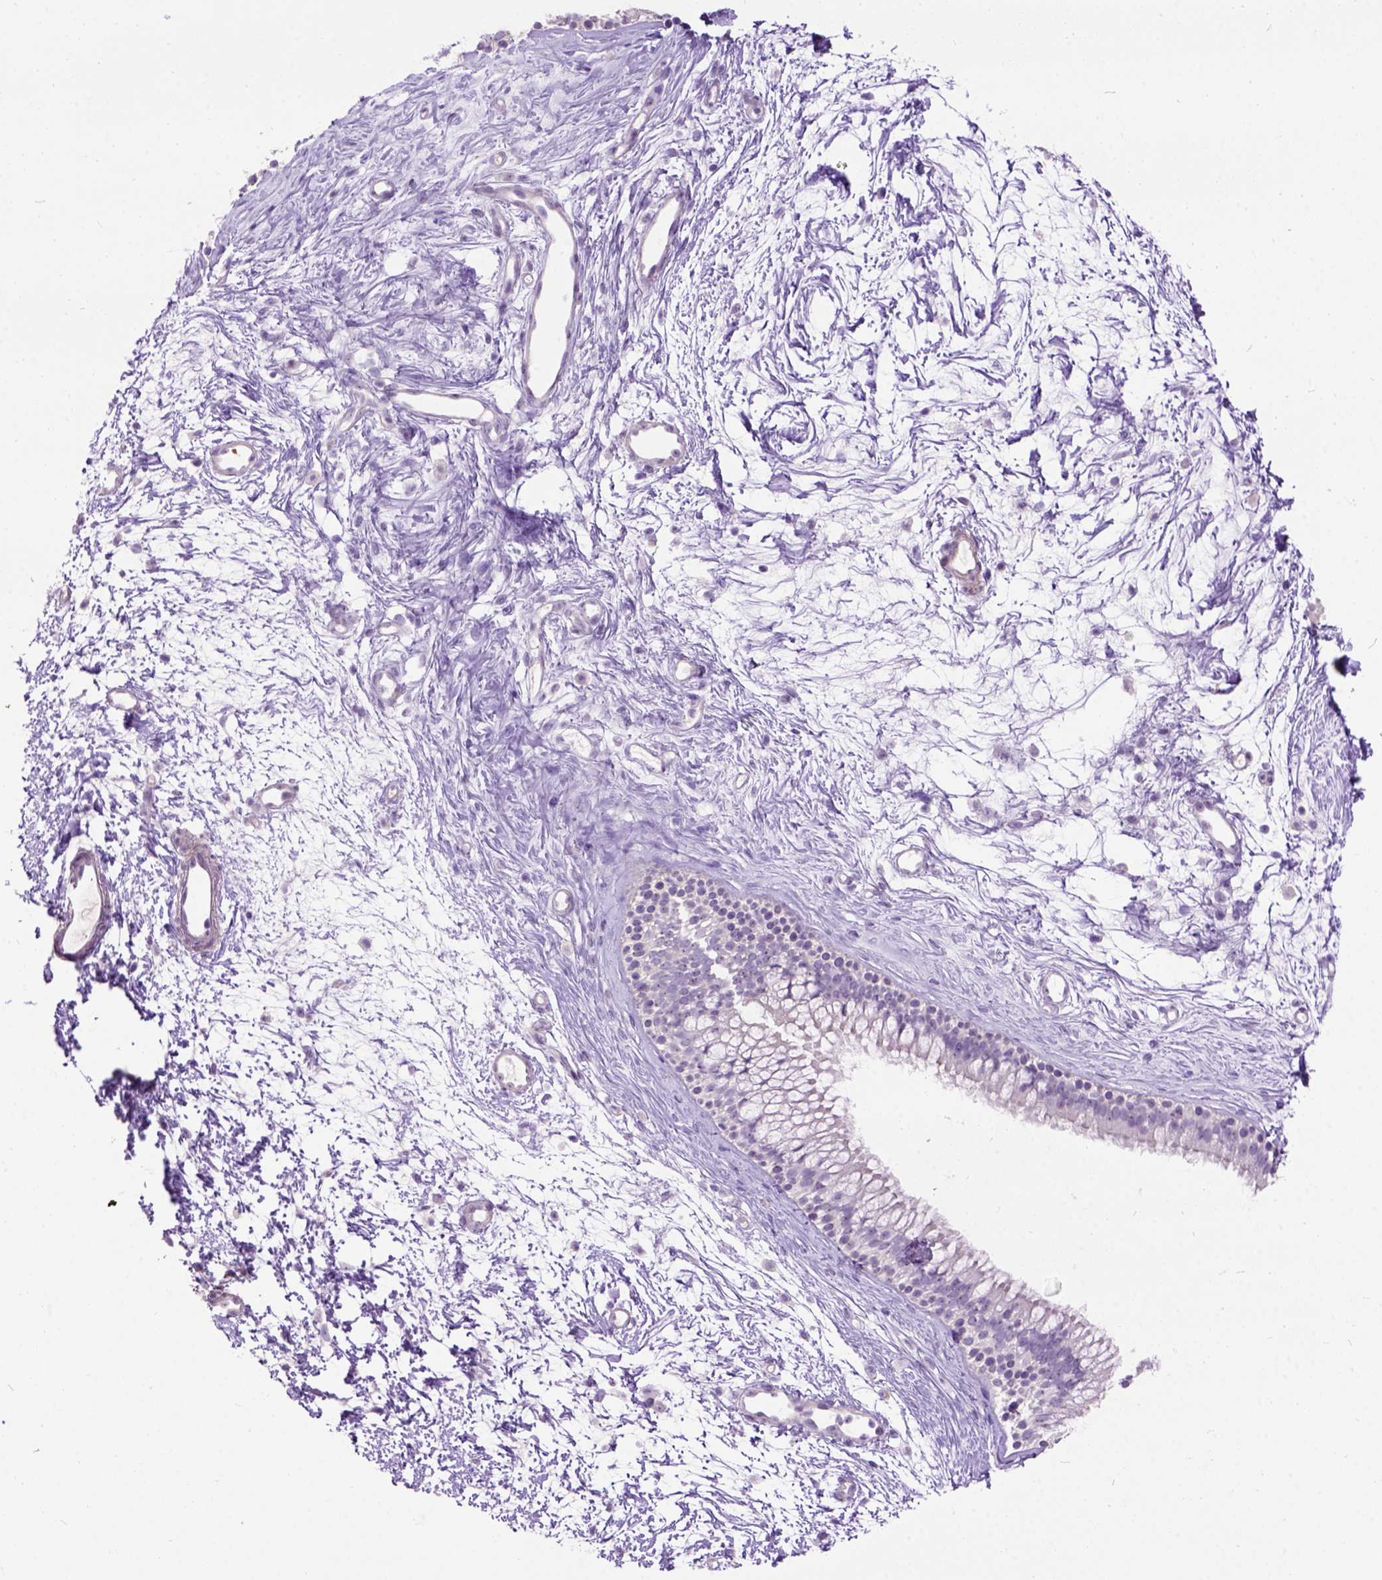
{"staining": {"intensity": "weak", "quantity": "<25%", "location": "nuclear"}, "tissue": "nasopharynx", "cell_type": "Respiratory epithelial cells", "image_type": "normal", "snomed": [{"axis": "morphology", "description": "Normal tissue, NOS"}, {"axis": "topography", "description": "Nasopharynx"}], "caption": "Human nasopharynx stained for a protein using immunohistochemistry shows no expression in respiratory epithelial cells.", "gene": "MAPT", "patient": {"sex": "male", "age": 58}}